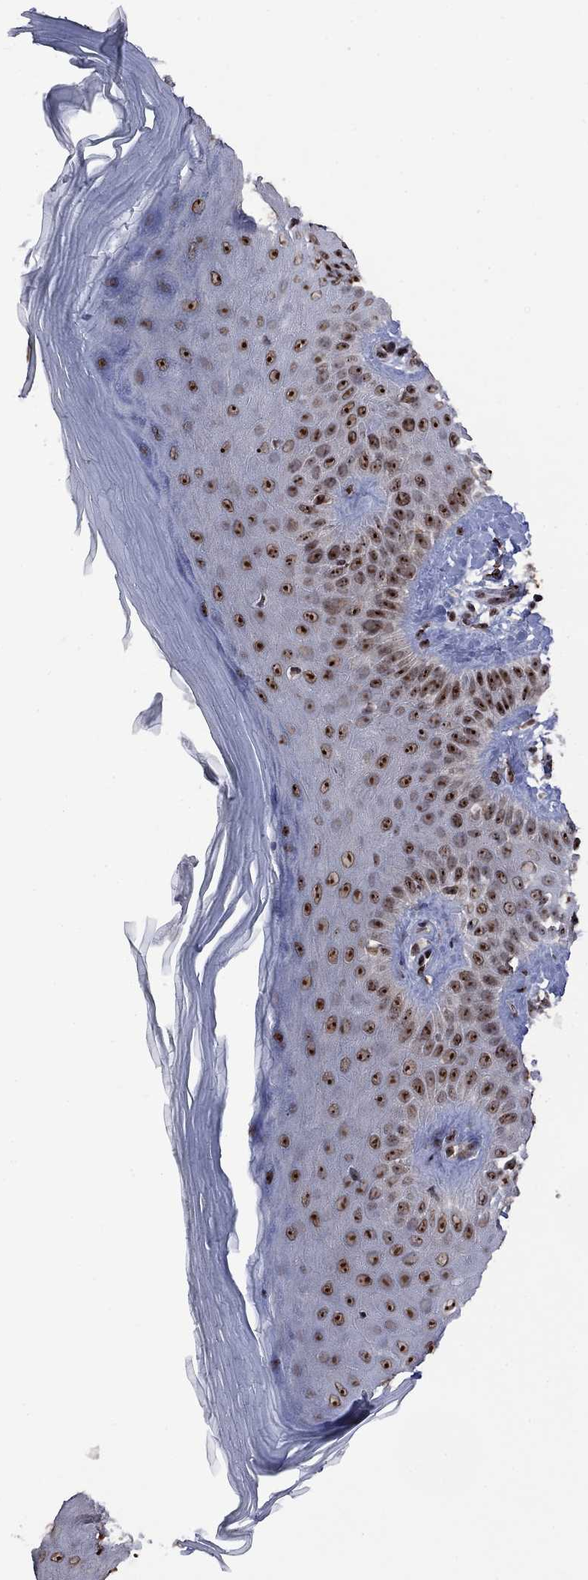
{"staining": {"intensity": "negative", "quantity": "none", "location": "none"}, "tissue": "skin", "cell_type": "Fibroblasts", "image_type": "normal", "snomed": [{"axis": "morphology", "description": "Normal tissue, NOS"}, {"axis": "morphology", "description": "Inflammation, NOS"}, {"axis": "morphology", "description": "Fibrosis, NOS"}, {"axis": "topography", "description": "Skin"}], "caption": "Immunohistochemical staining of benign skin demonstrates no significant positivity in fibroblasts. Nuclei are stained in blue.", "gene": "FBLL1", "patient": {"sex": "male", "age": 71}}